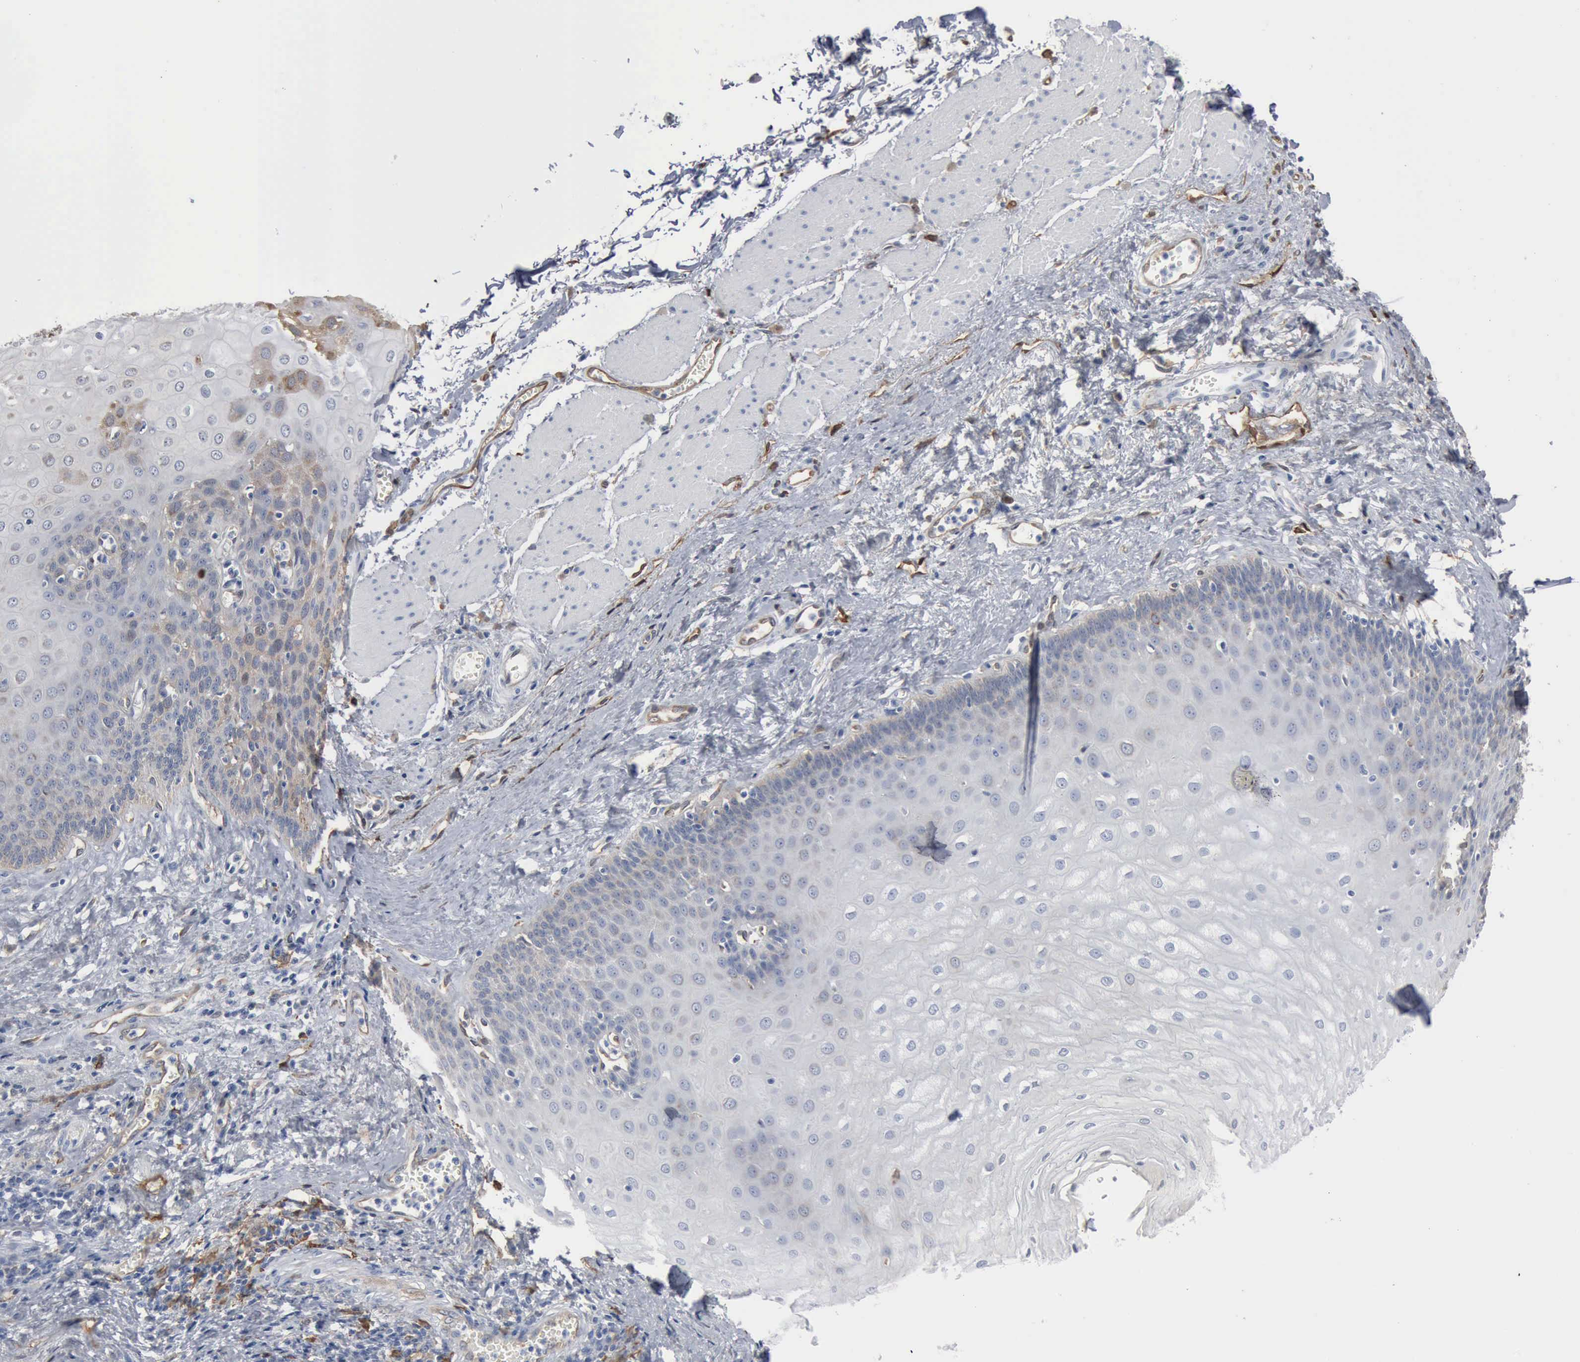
{"staining": {"intensity": "negative", "quantity": "none", "location": "none"}, "tissue": "esophagus", "cell_type": "Squamous epithelial cells", "image_type": "normal", "snomed": [{"axis": "morphology", "description": "Normal tissue, NOS"}, {"axis": "topography", "description": "Esophagus"}], "caption": "Immunohistochemical staining of unremarkable esophagus exhibits no significant positivity in squamous epithelial cells.", "gene": "FSCN1", "patient": {"sex": "male", "age": 65}}